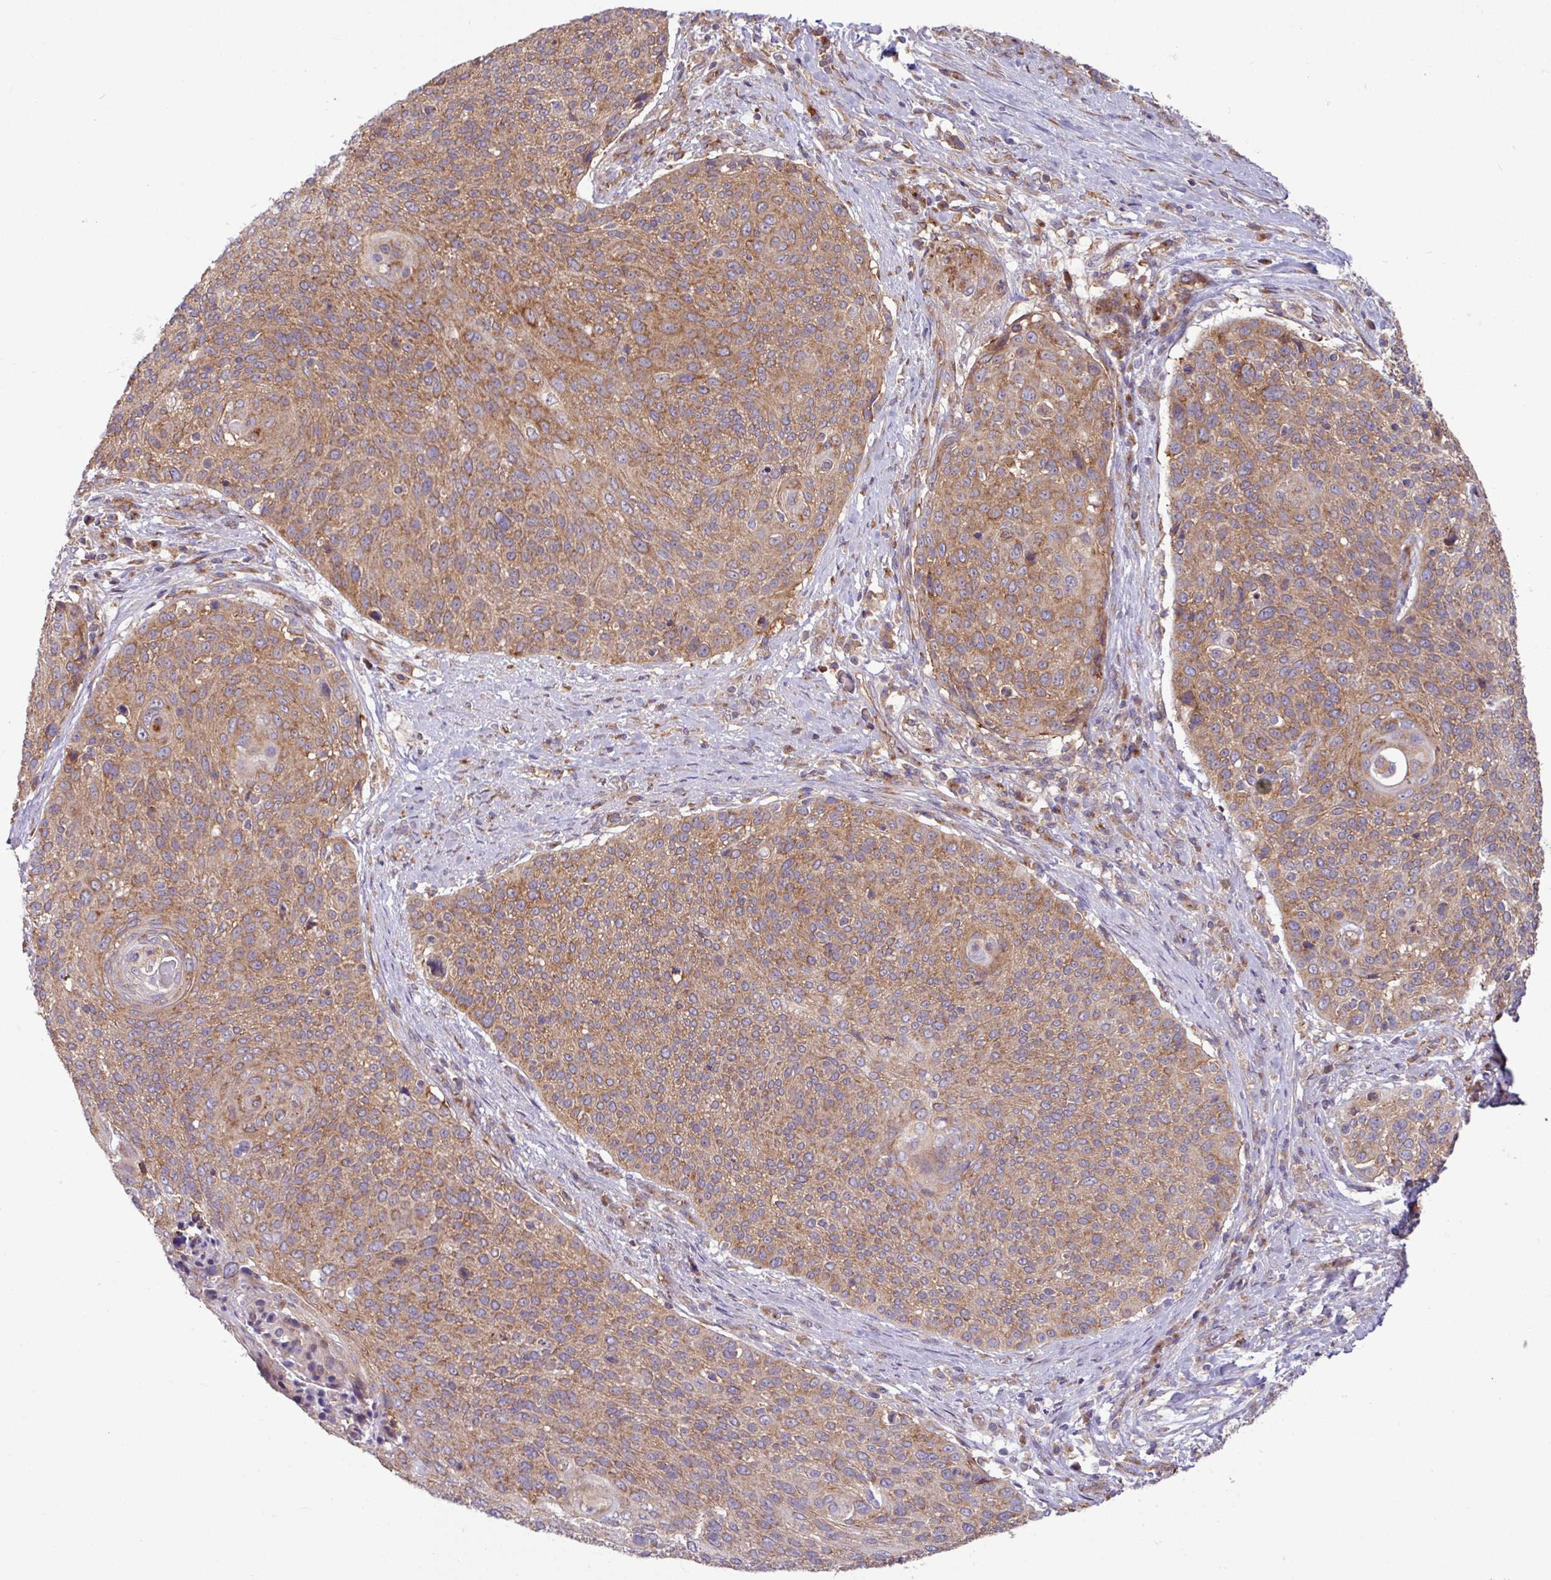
{"staining": {"intensity": "moderate", "quantity": ">75%", "location": "cytoplasmic/membranous"}, "tissue": "cervical cancer", "cell_type": "Tumor cells", "image_type": "cancer", "snomed": [{"axis": "morphology", "description": "Squamous cell carcinoma, NOS"}, {"axis": "topography", "description": "Cervix"}], "caption": "Cervical cancer (squamous cell carcinoma) stained with a protein marker shows moderate staining in tumor cells.", "gene": "LSM12", "patient": {"sex": "female", "age": 31}}